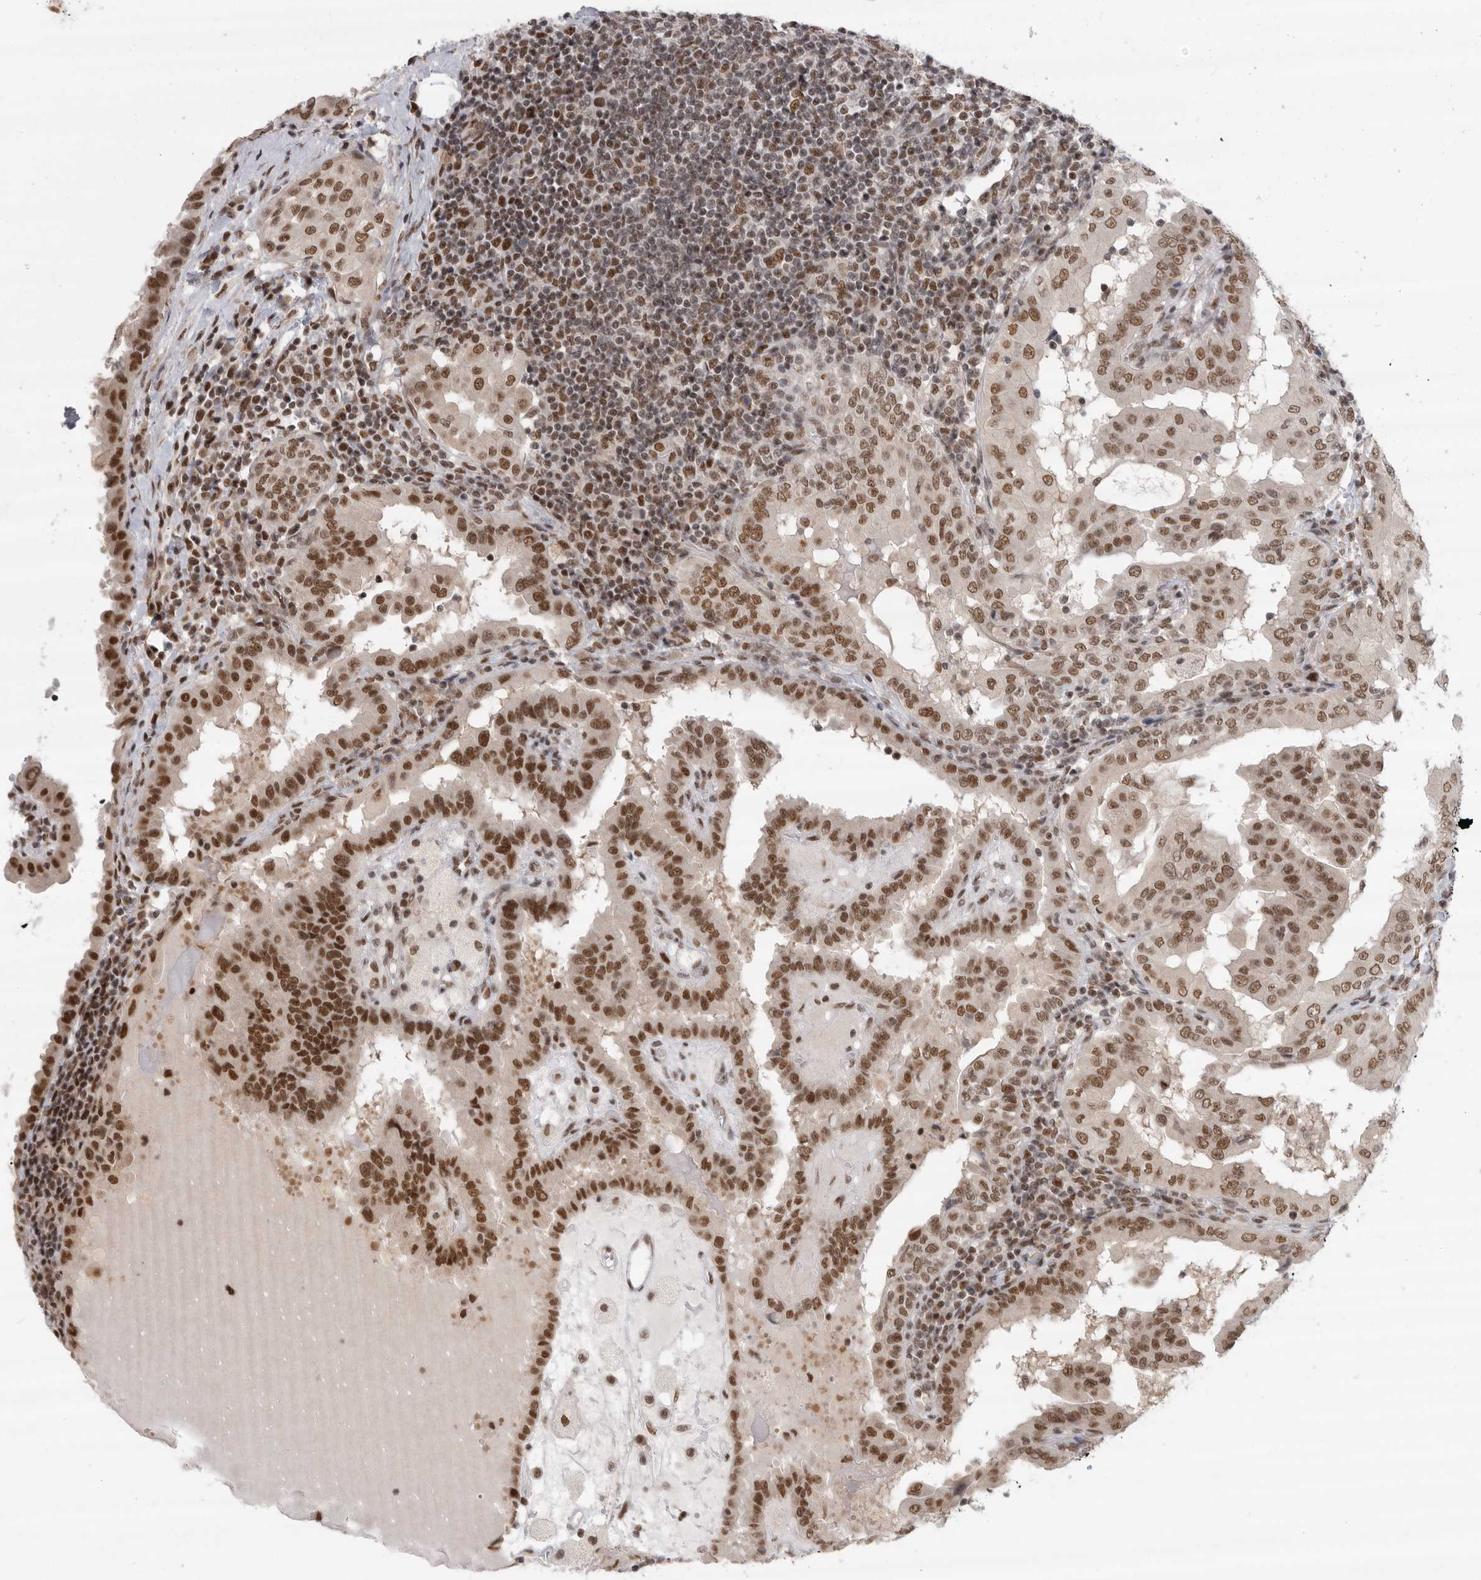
{"staining": {"intensity": "strong", "quantity": ">75%", "location": "nuclear"}, "tissue": "thyroid cancer", "cell_type": "Tumor cells", "image_type": "cancer", "snomed": [{"axis": "morphology", "description": "Papillary adenocarcinoma, NOS"}, {"axis": "topography", "description": "Thyroid gland"}], "caption": "Human thyroid papillary adenocarcinoma stained with a protein marker reveals strong staining in tumor cells.", "gene": "ZNF830", "patient": {"sex": "male", "age": 33}}